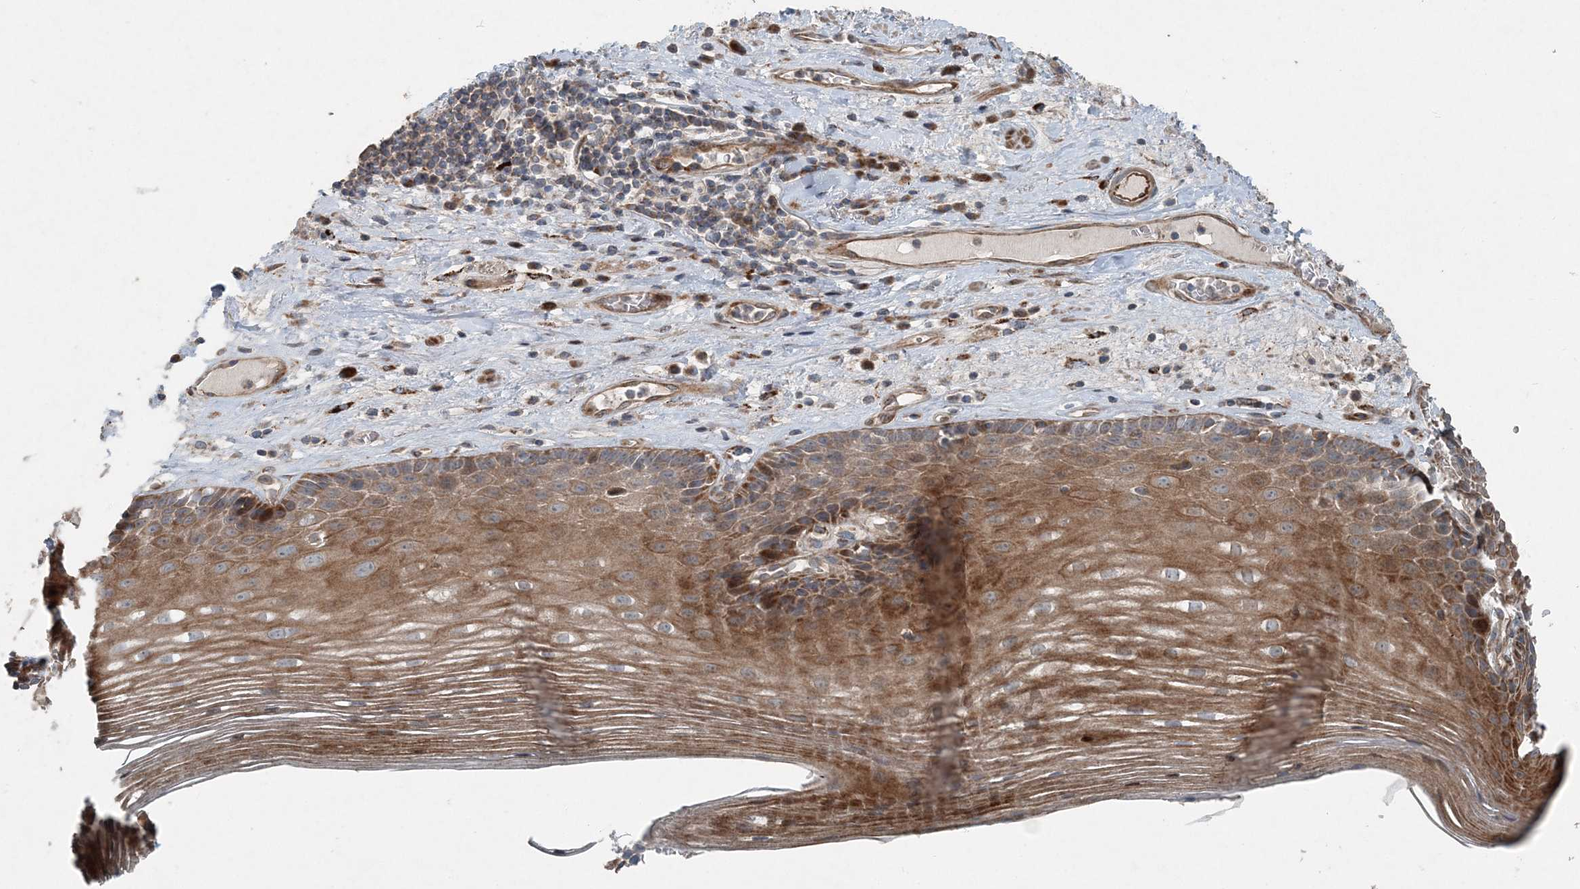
{"staining": {"intensity": "moderate", "quantity": ">75%", "location": "cytoplasmic/membranous"}, "tissue": "esophagus", "cell_type": "Squamous epithelial cells", "image_type": "normal", "snomed": [{"axis": "morphology", "description": "Normal tissue, NOS"}, {"axis": "topography", "description": "Esophagus"}], "caption": "IHC histopathology image of benign esophagus: human esophagus stained using immunohistochemistry (IHC) reveals medium levels of moderate protein expression localized specifically in the cytoplasmic/membranous of squamous epithelial cells, appearing as a cytoplasmic/membranous brown color.", "gene": "INTU", "patient": {"sex": "male", "age": 62}}